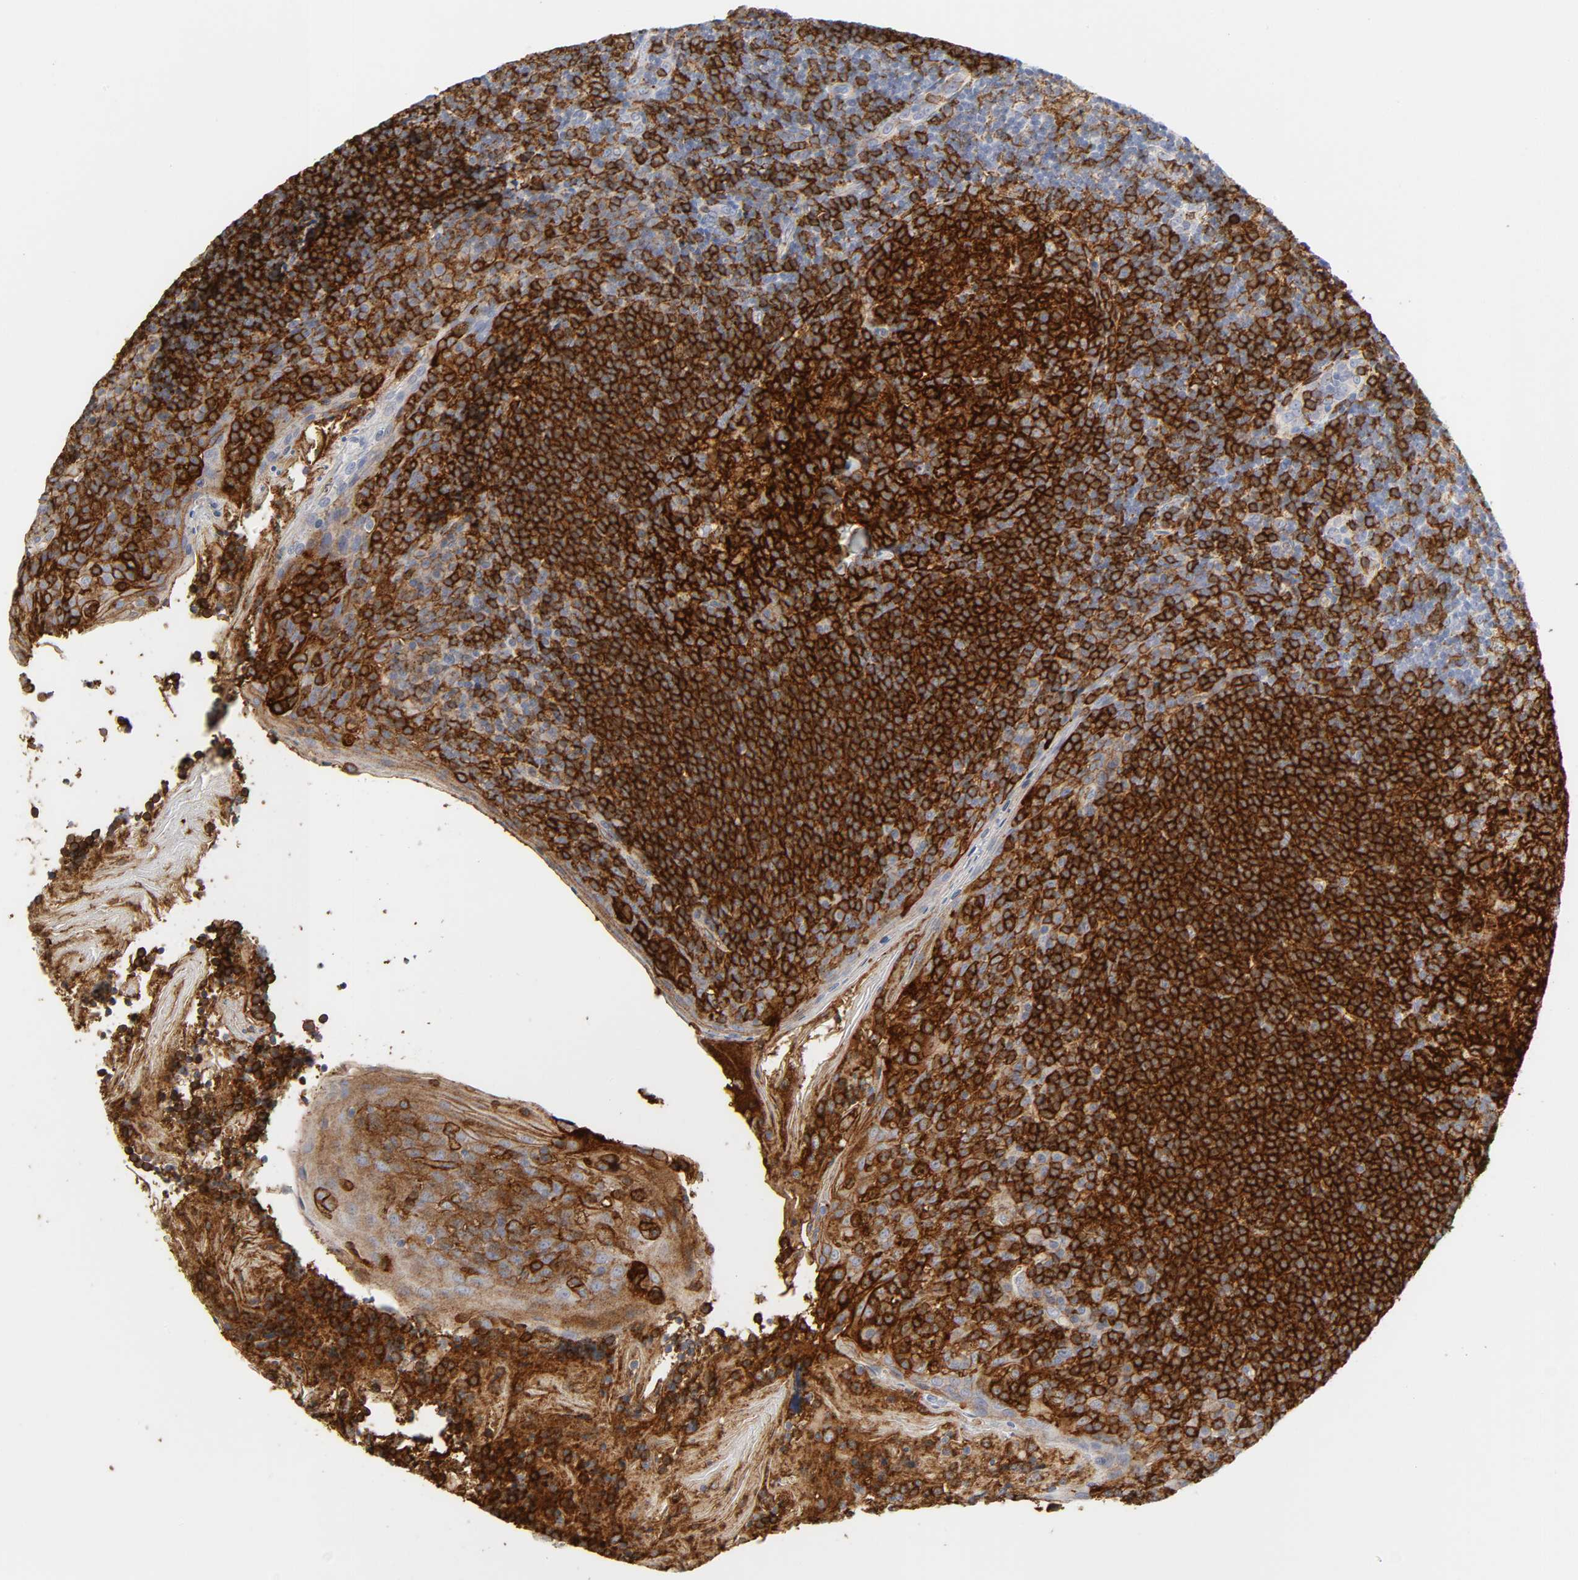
{"staining": {"intensity": "strong", "quantity": ">75%", "location": "cytoplasmic/membranous"}, "tissue": "tonsil", "cell_type": "Germinal center cells", "image_type": "normal", "snomed": [{"axis": "morphology", "description": "Normal tissue, NOS"}, {"axis": "topography", "description": "Tonsil"}], "caption": "This image demonstrates immunohistochemistry (IHC) staining of unremarkable human tonsil, with high strong cytoplasmic/membranous positivity in about >75% of germinal center cells.", "gene": "LYN", "patient": {"sex": "male", "age": 31}}